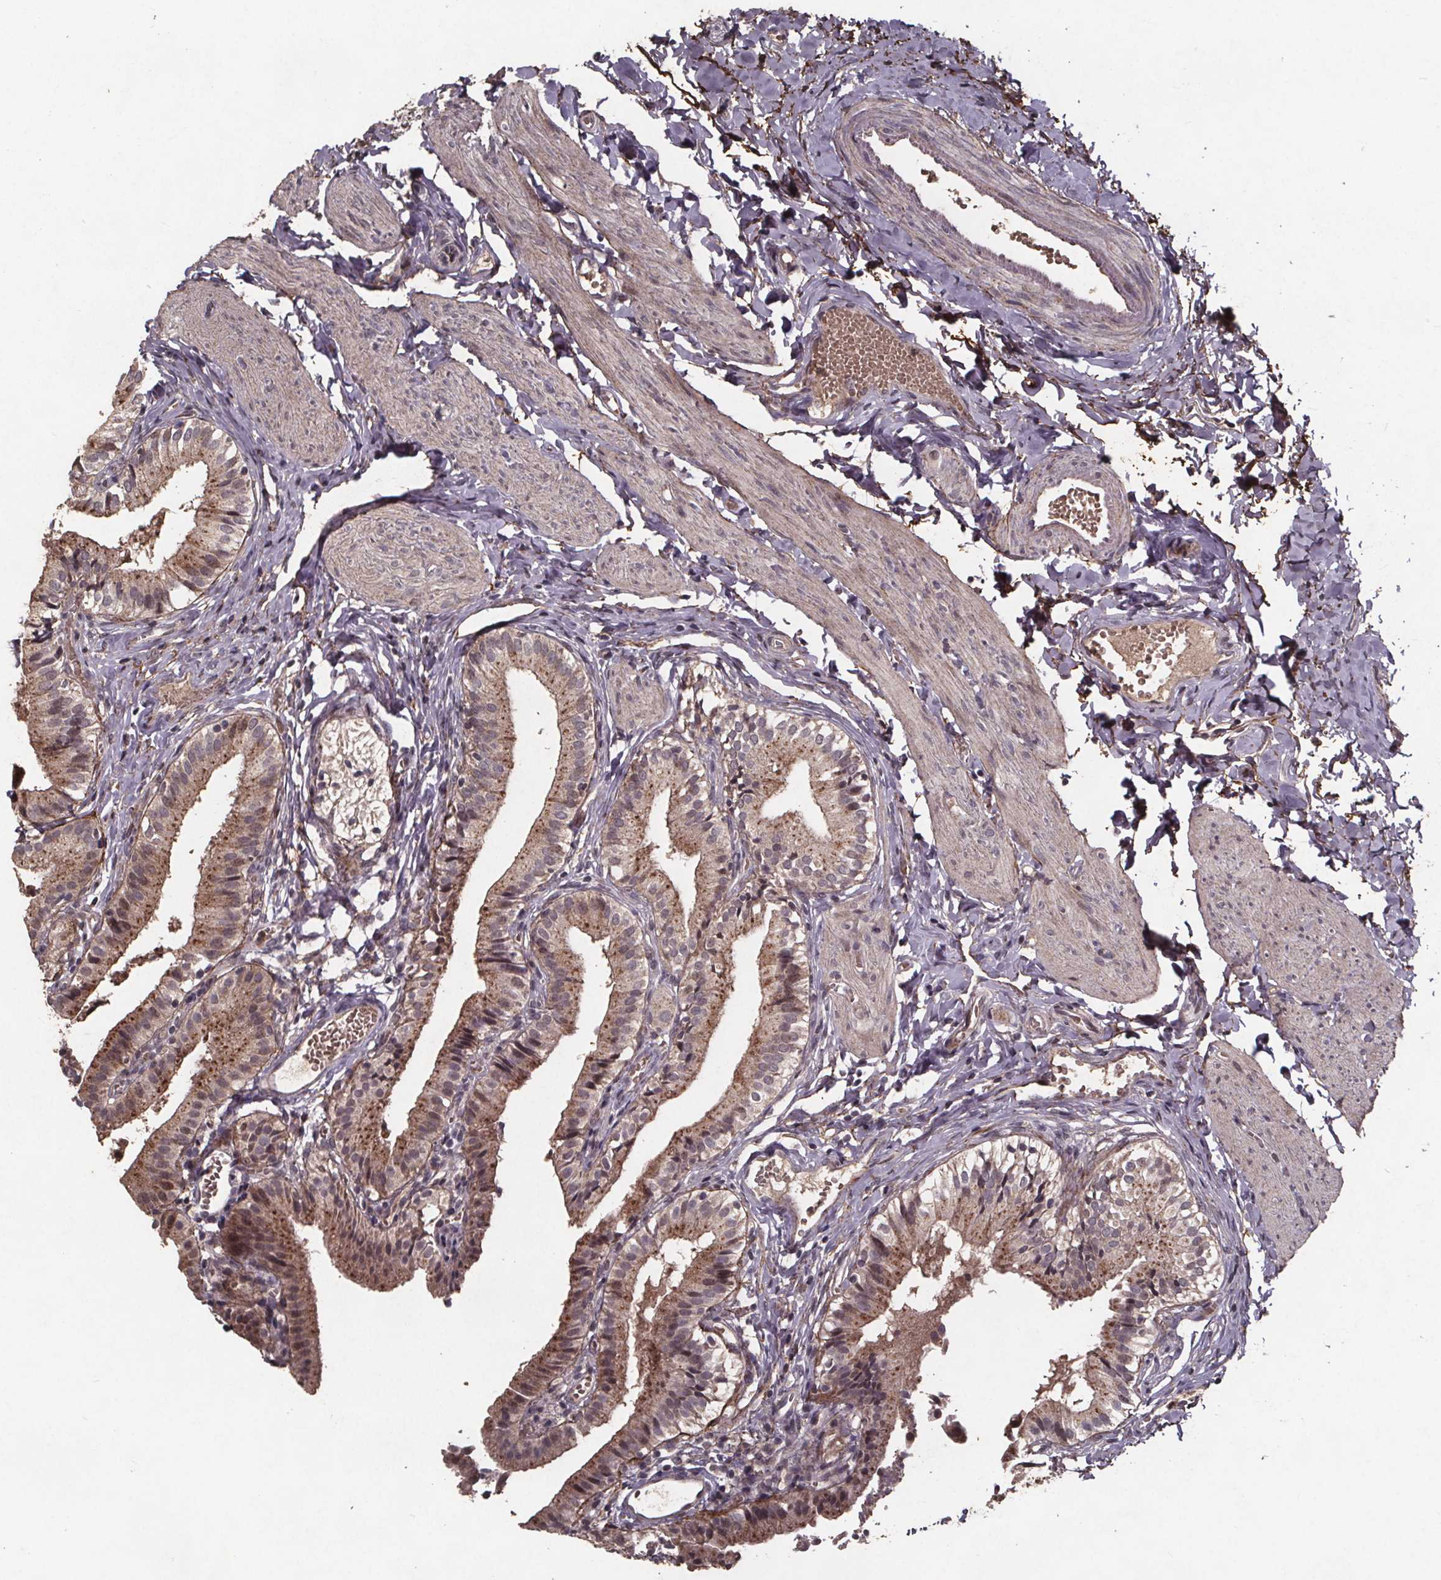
{"staining": {"intensity": "moderate", "quantity": ">75%", "location": "cytoplasmic/membranous"}, "tissue": "gallbladder", "cell_type": "Glandular cells", "image_type": "normal", "snomed": [{"axis": "morphology", "description": "Normal tissue, NOS"}, {"axis": "topography", "description": "Gallbladder"}], "caption": "Immunohistochemical staining of normal human gallbladder reveals medium levels of moderate cytoplasmic/membranous positivity in about >75% of glandular cells. The staining is performed using DAB brown chromogen to label protein expression. The nuclei are counter-stained blue using hematoxylin.", "gene": "GPX3", "patient": {"sex": "female", "age": 47}}